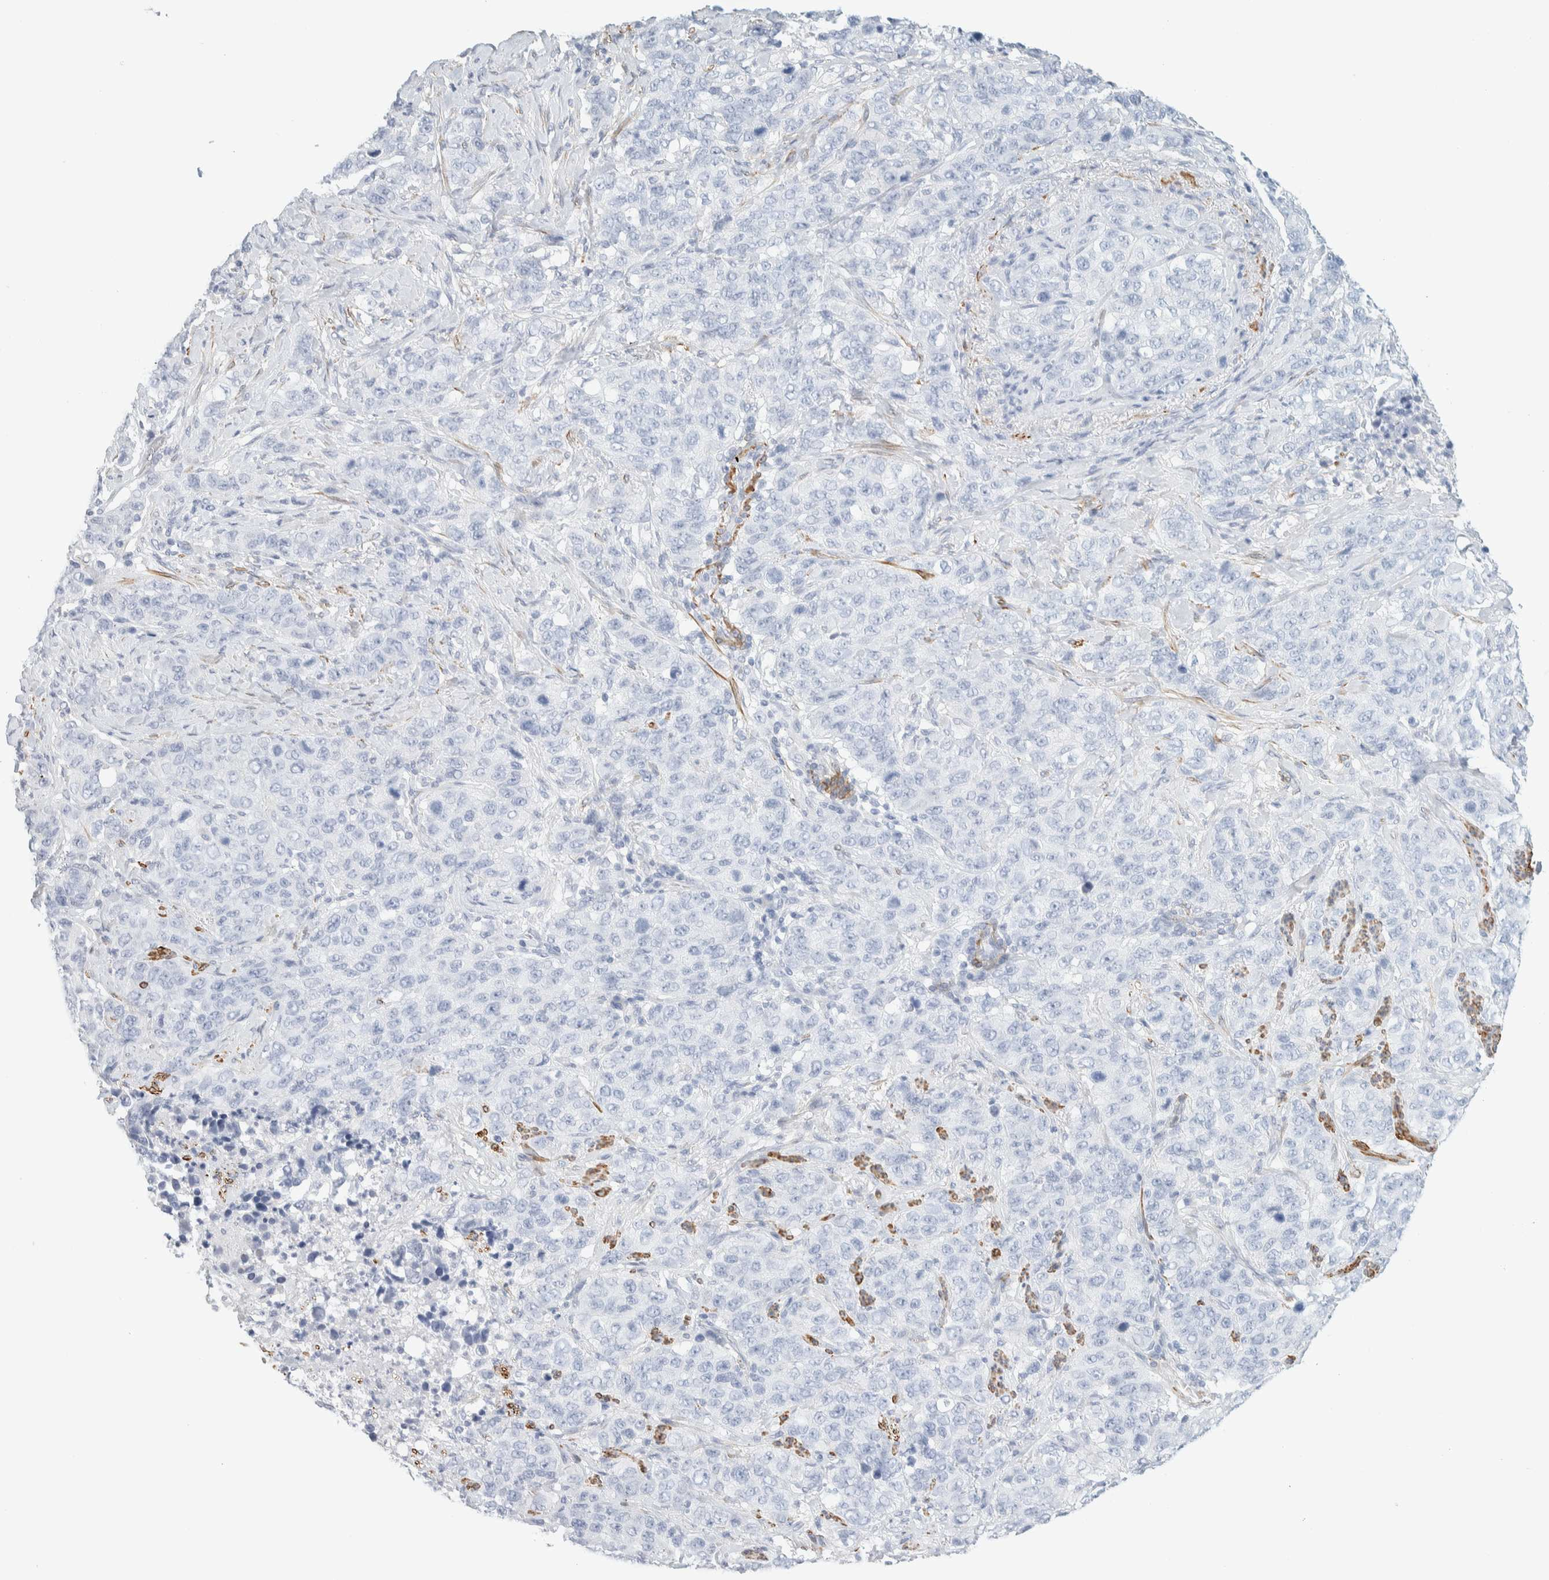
{"staining": {"intensity": "negative", "quantity": "none", "location": "none"}, "tissue": "stomach cancer", "cell_type": "Tumor cells", "image_type": "cancer", "snomed": [{"axis": "morphology", "description": "Adenocarcinoma, NOS"}, {"axis": "topography", "description": "Stomach"}], "caption": "Image shows no protein expression in tumor cells of stomach cancer (adenocarcinoma) tissue. (DAB immunohistochemistry, high magnification).", "gene": "AFMID", "patient": {"sex": "male", "age": 48}}